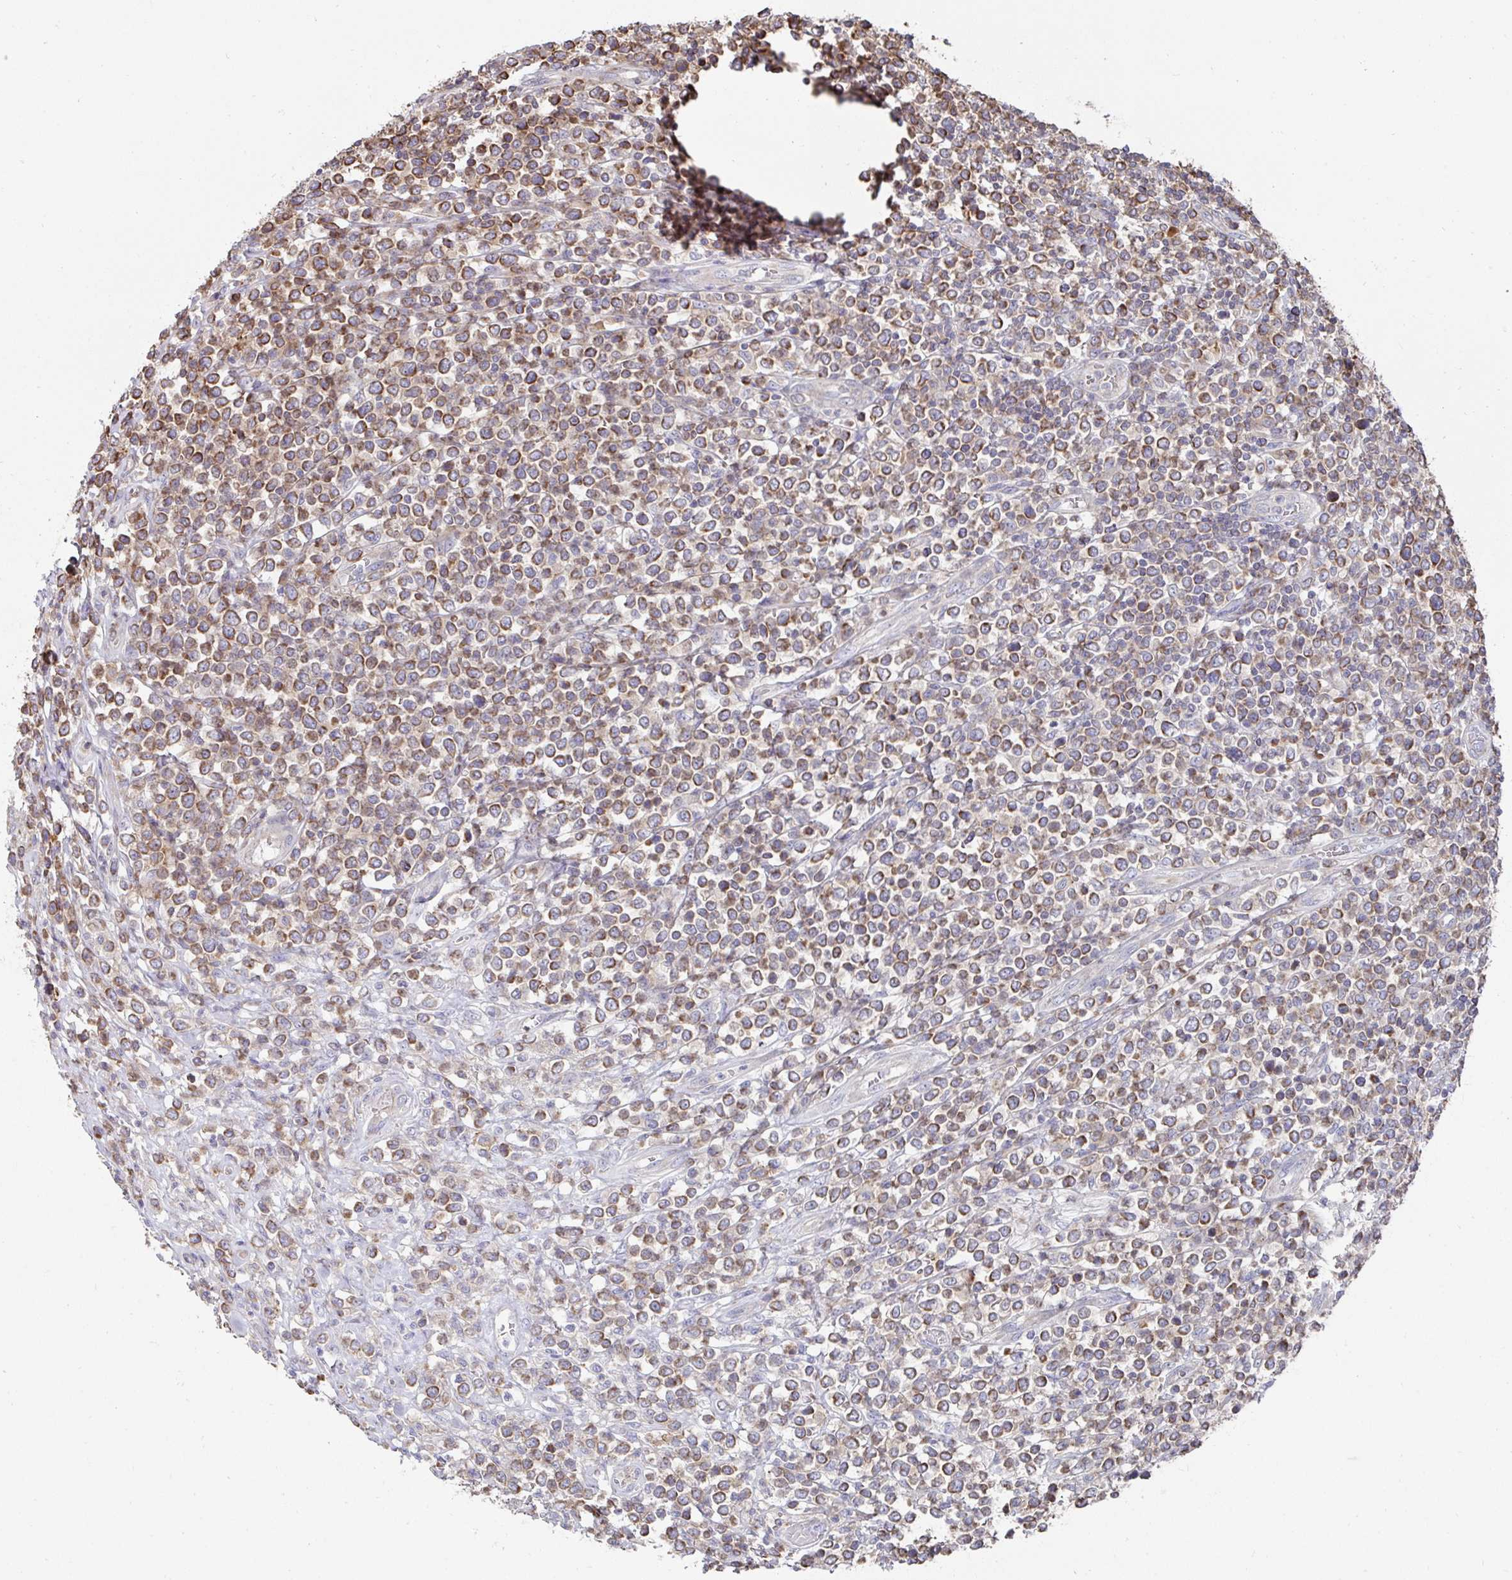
{"staining": {"intensity": "moderate", "quantity": ">75%", "location": "cytoplasmic/membranous"}, "tissue": "lymphoma", "cell_type": "Tumor cells", "image_type": "cancer", "snomed": [{"axis": "morphology", "description": "Malignant lymphoma, non-Hodgkin's type, High grade"}, {"axis": "topography", "description": "Soft tissue"}], "caption": "Tumor cells exhibit medium levels of moderate cytoplasmic/membranous expression in approximately >75% of cells in human lymphoma.", "gene": "DZANK1", "patient": {"sex": "female", "age": 56}}